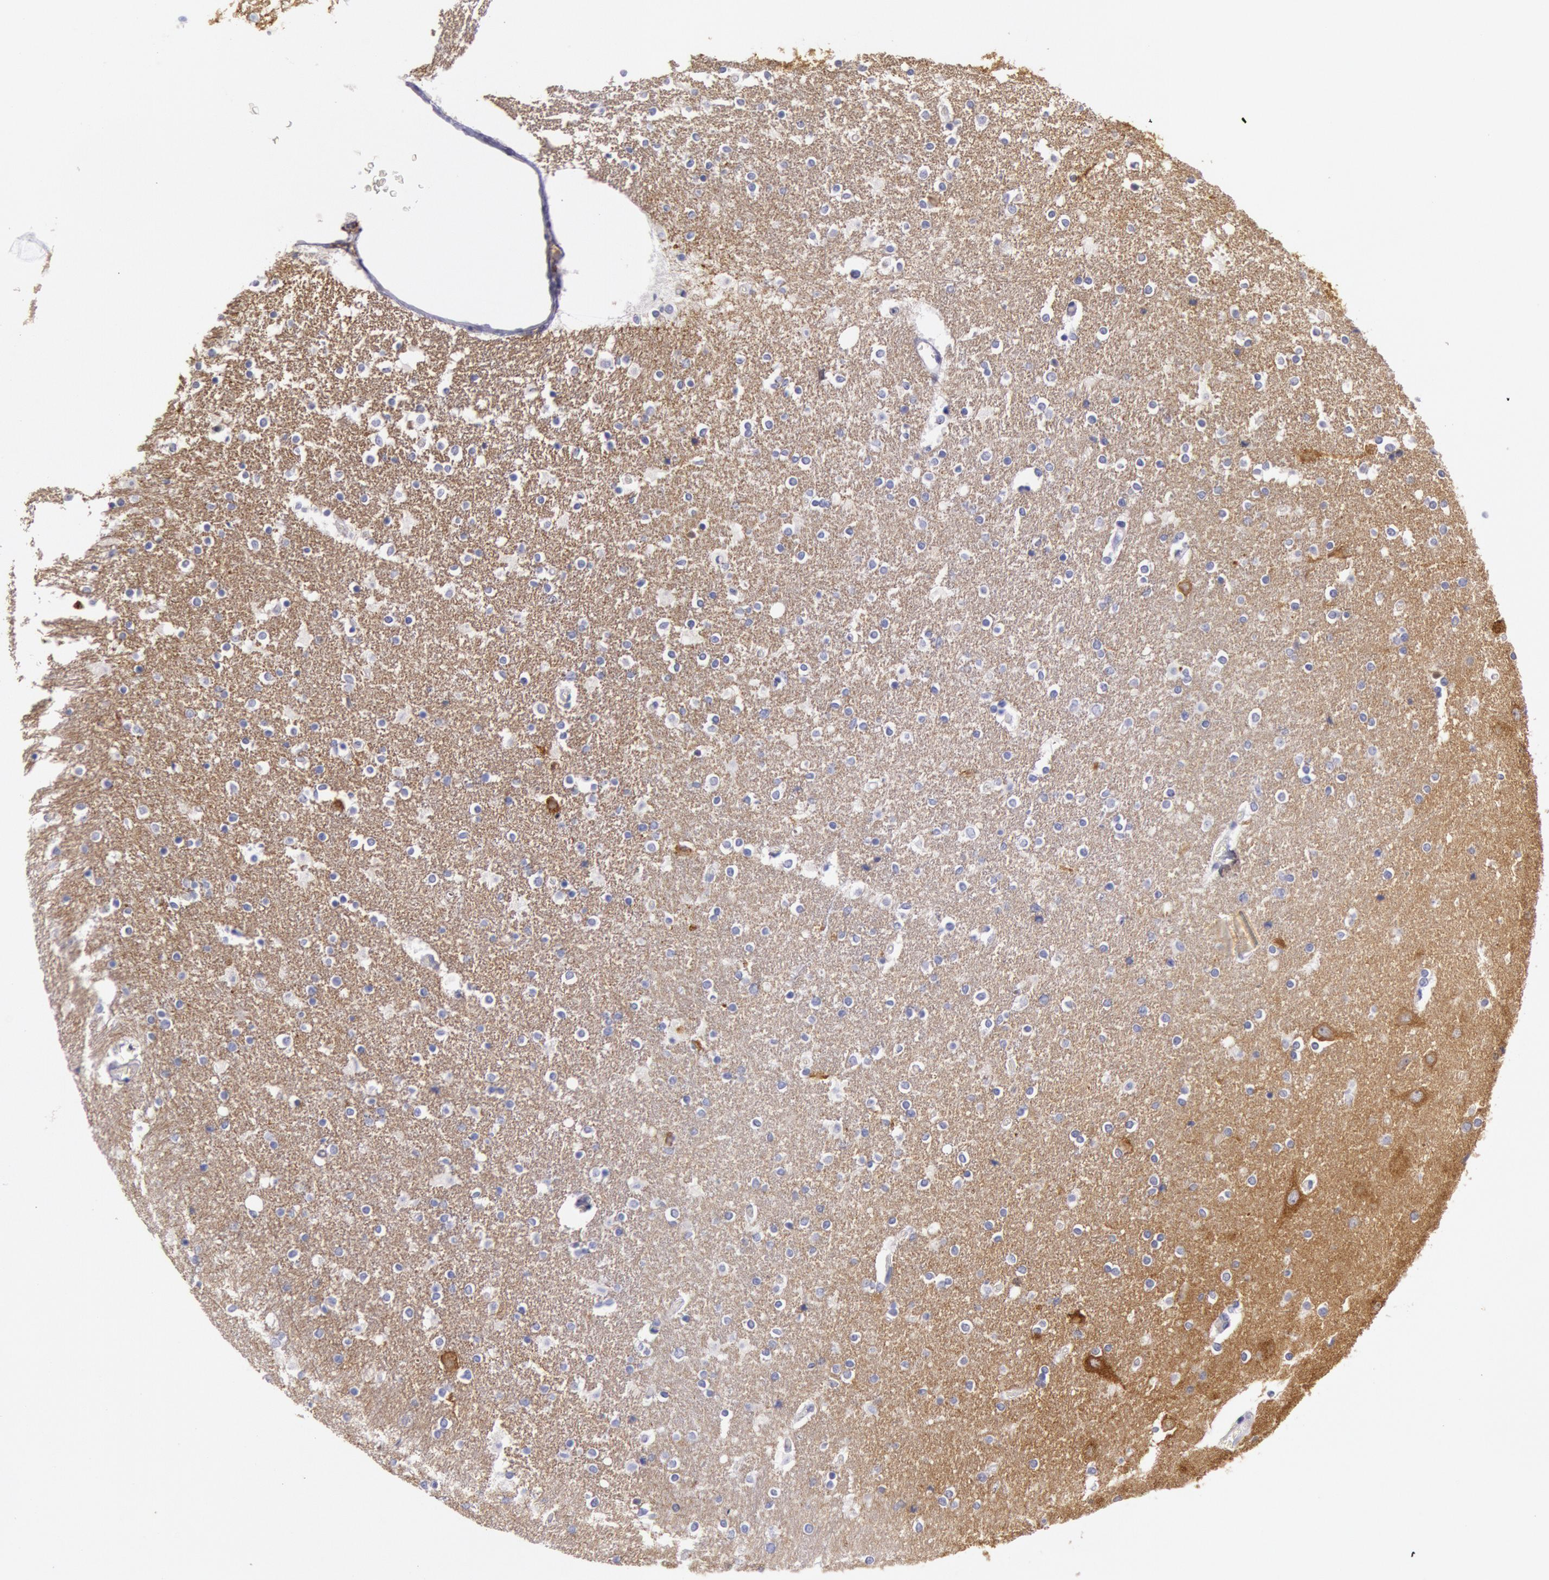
{"staining": {"intensity": "negative", "quantity": "none", "location": "none"}, "tissue": "caudate", "cell_type": "Glial cells", "image_type": "normal", "snomed": [{"axis": "morphology", "description": "Normal tissue, NOS"}, {"axis": "topography", "description": "Lateral ventricle wall"}], "caption": "A high-resolution image shows IHC staining of normal caudate, which exhibits no significant expression in glial cells.", "gene": "MYO5A", "patient": {"sex": "female", "age": 54}}